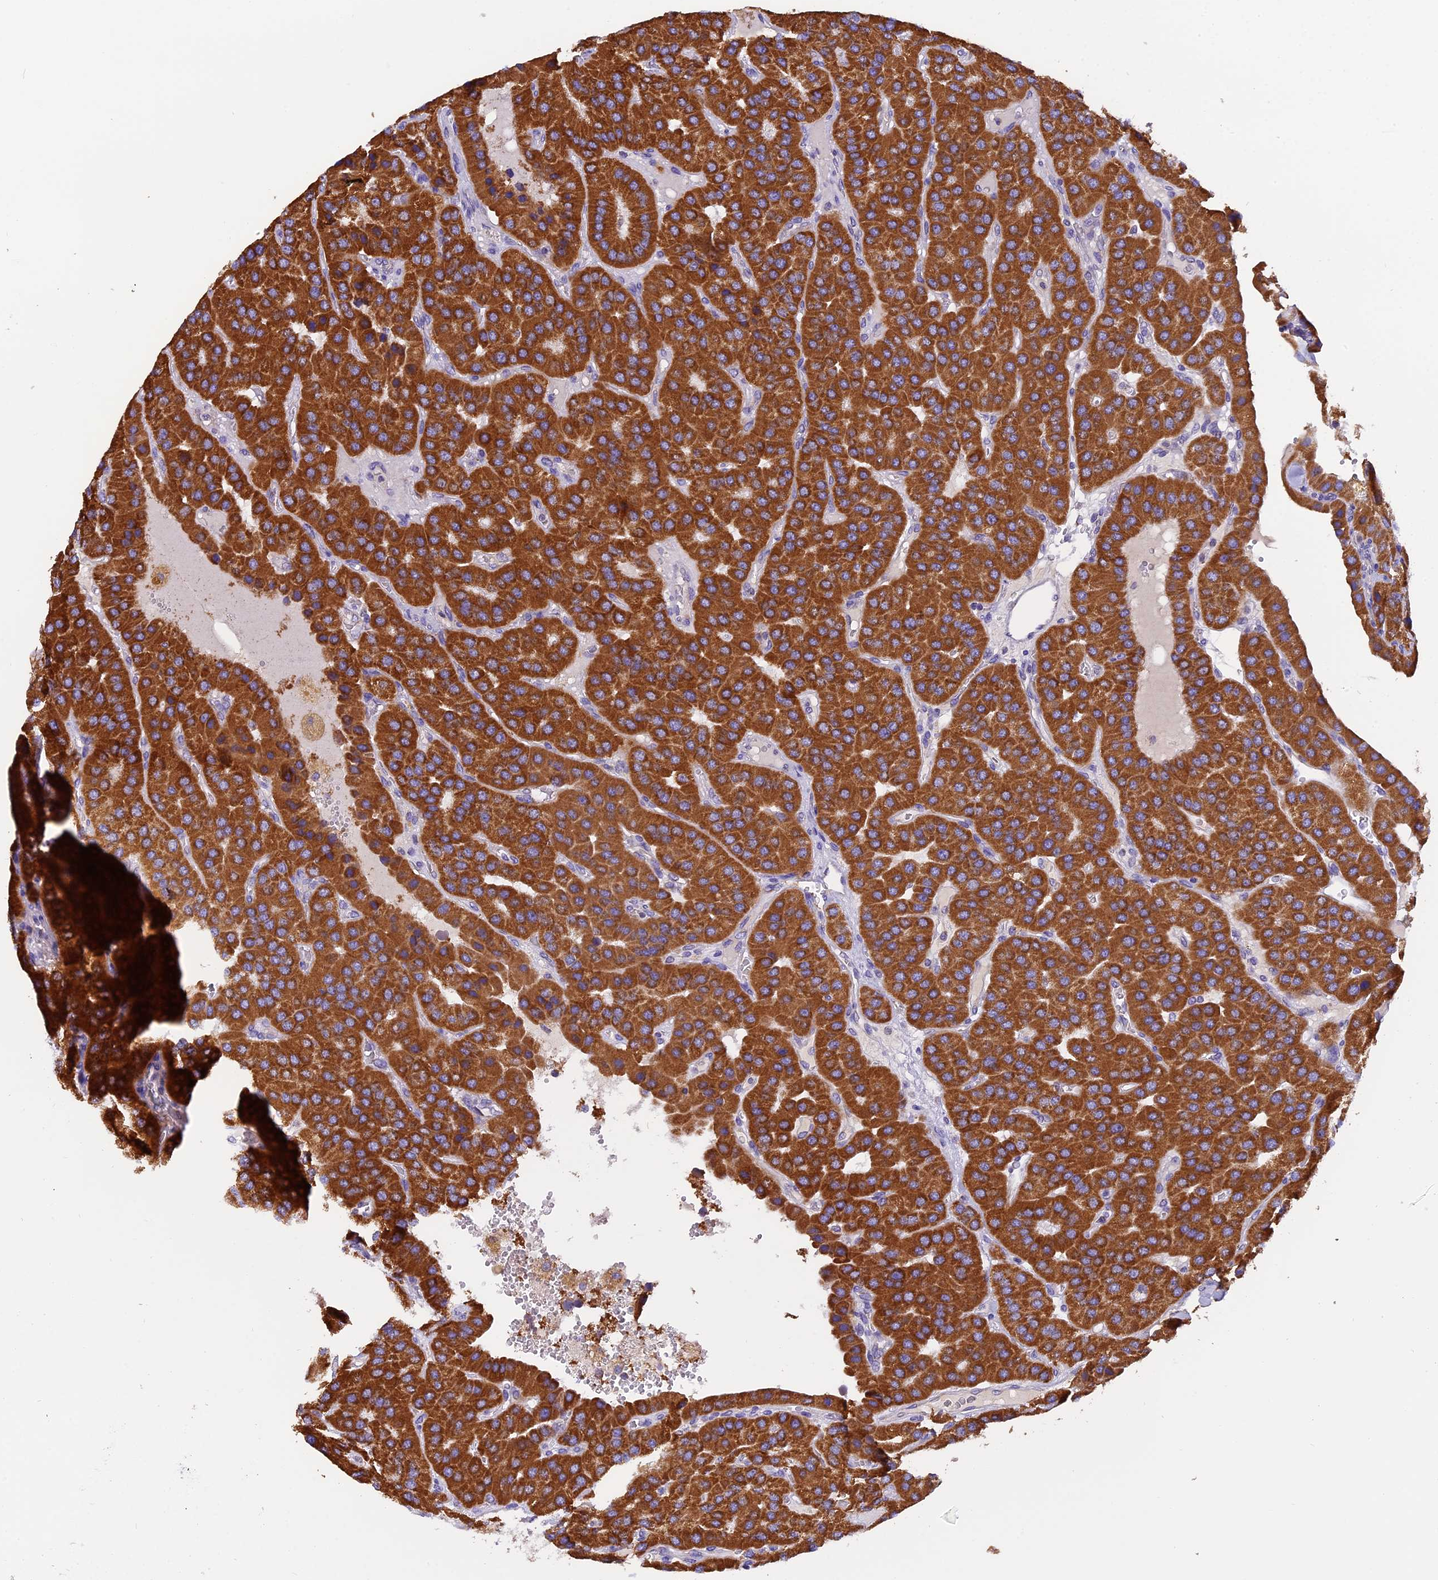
{"staining": {"intensity": "moderate", "quantity": ">75%", "location": "cytoplasmic/membranous"}, "tissue": "parathyroid gland", "cell_type": "Glandular cells", "image_type": "normal", "snomed": [{"axis": "morphology", "description": "Normal tissue, NOS"}, {"axis": "morphology", "description": "Adenoma, NOS"}, {"axis": "topography", "description": "Parathyroid gland"}], "caption": "Immunohistochemistry (IHC) staining of unremarkable parathyroid gland, which exhibits medium levels of moderate cytoplasmic/membranous positivity in about >75% of glandular cells indicating moderate cytoplasmic/membranous protein positivity. The staining was performed using DAB (brown) for protein detection and nuclei were counterstained in hematoxylin (blue).", "gene": "MGME1", "patient": {"sex": "female", "age": 86}}